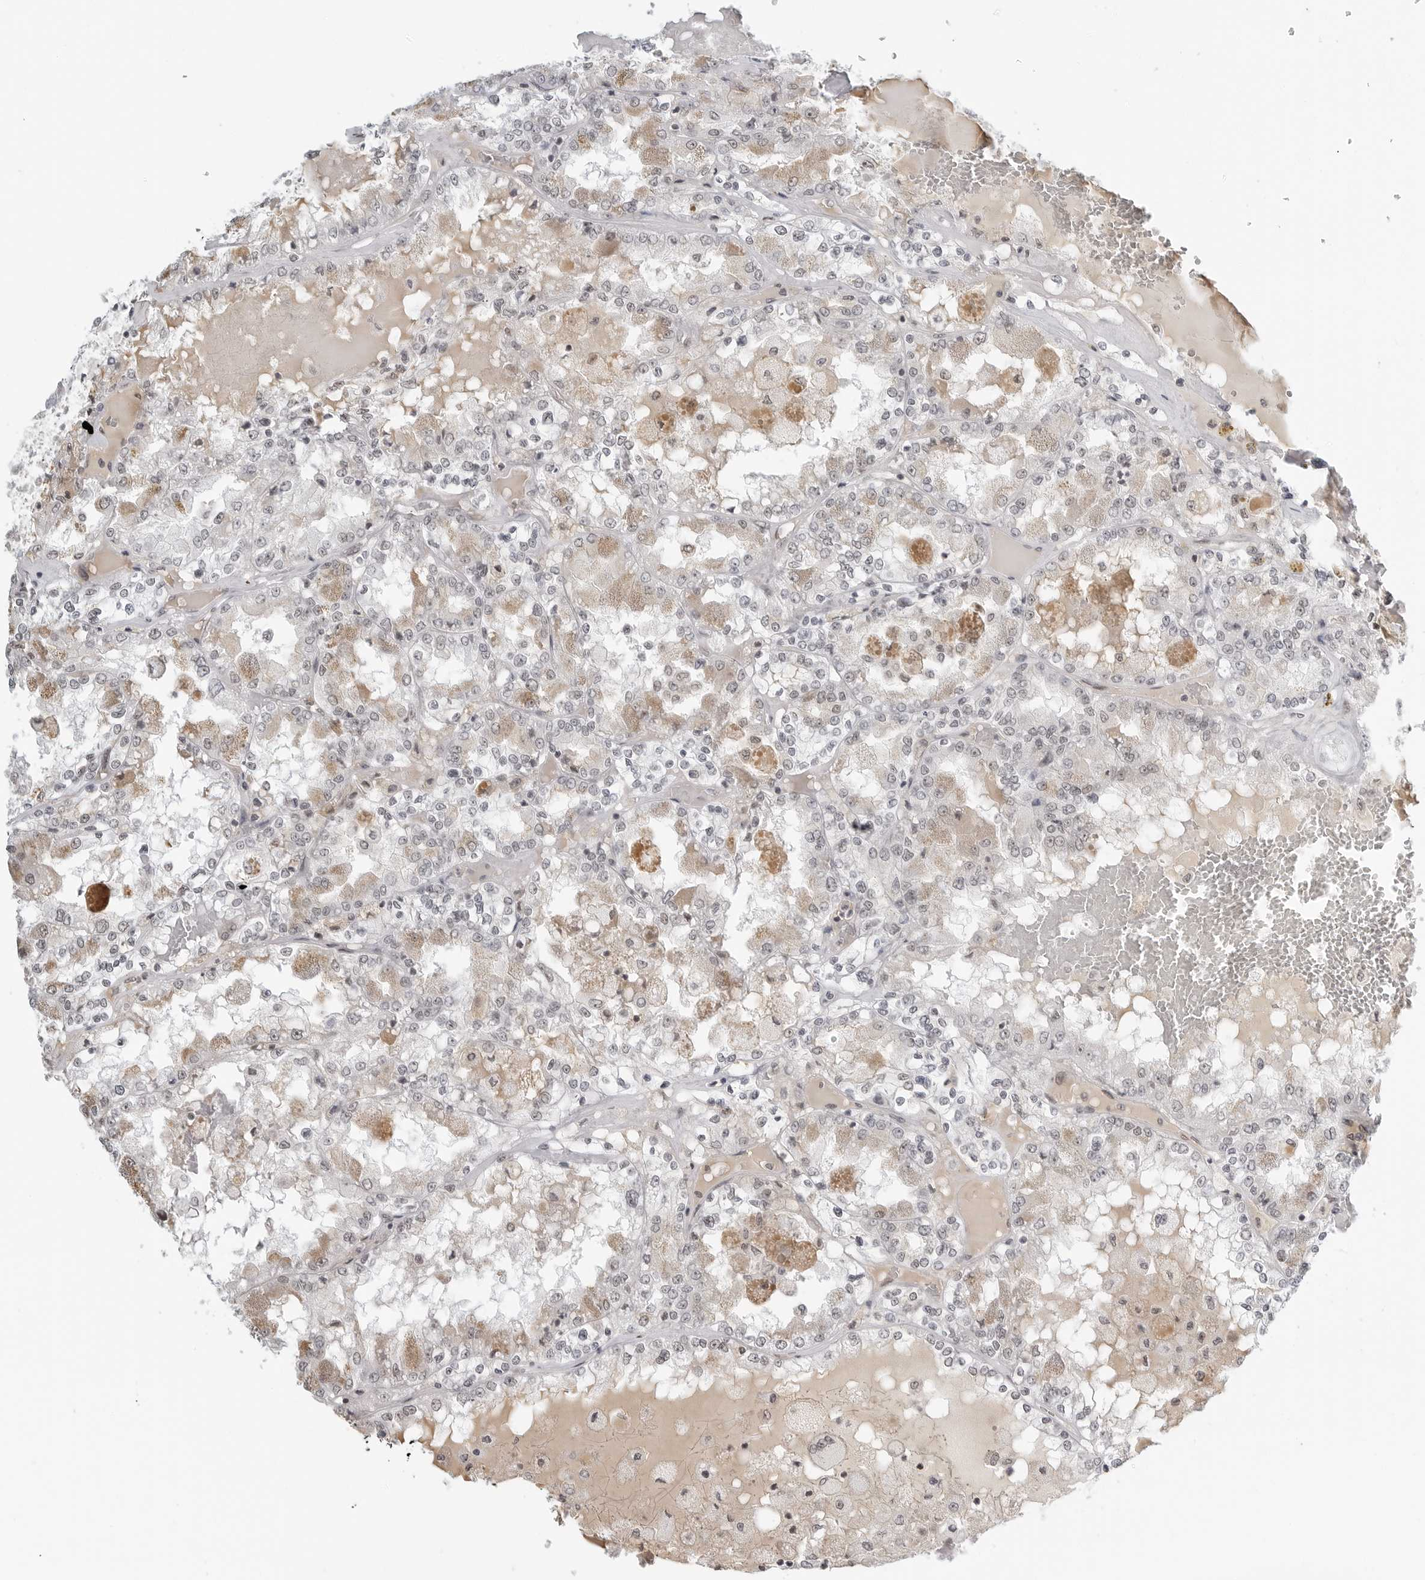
{"staining": {"intensity": "weak", "quantity": "<25%", "location": "cytoplasmic/membranous"}, "tissue": "renal cancer", "cell_type": "Tumor cells", "image_type": "cancer", "snomed": [{"axis": "morphology", "description": "Adenocarcinoma, NOS"}, {"axis": "topography", "description": "Kidney"}], "caption": "High power microscopy histopathology image of an IHC micrograph of renal cancer, revealing no significant expression in tumor cells.", "gene": "WRAP53", "patient": {"sex": "female", "age": 56}}